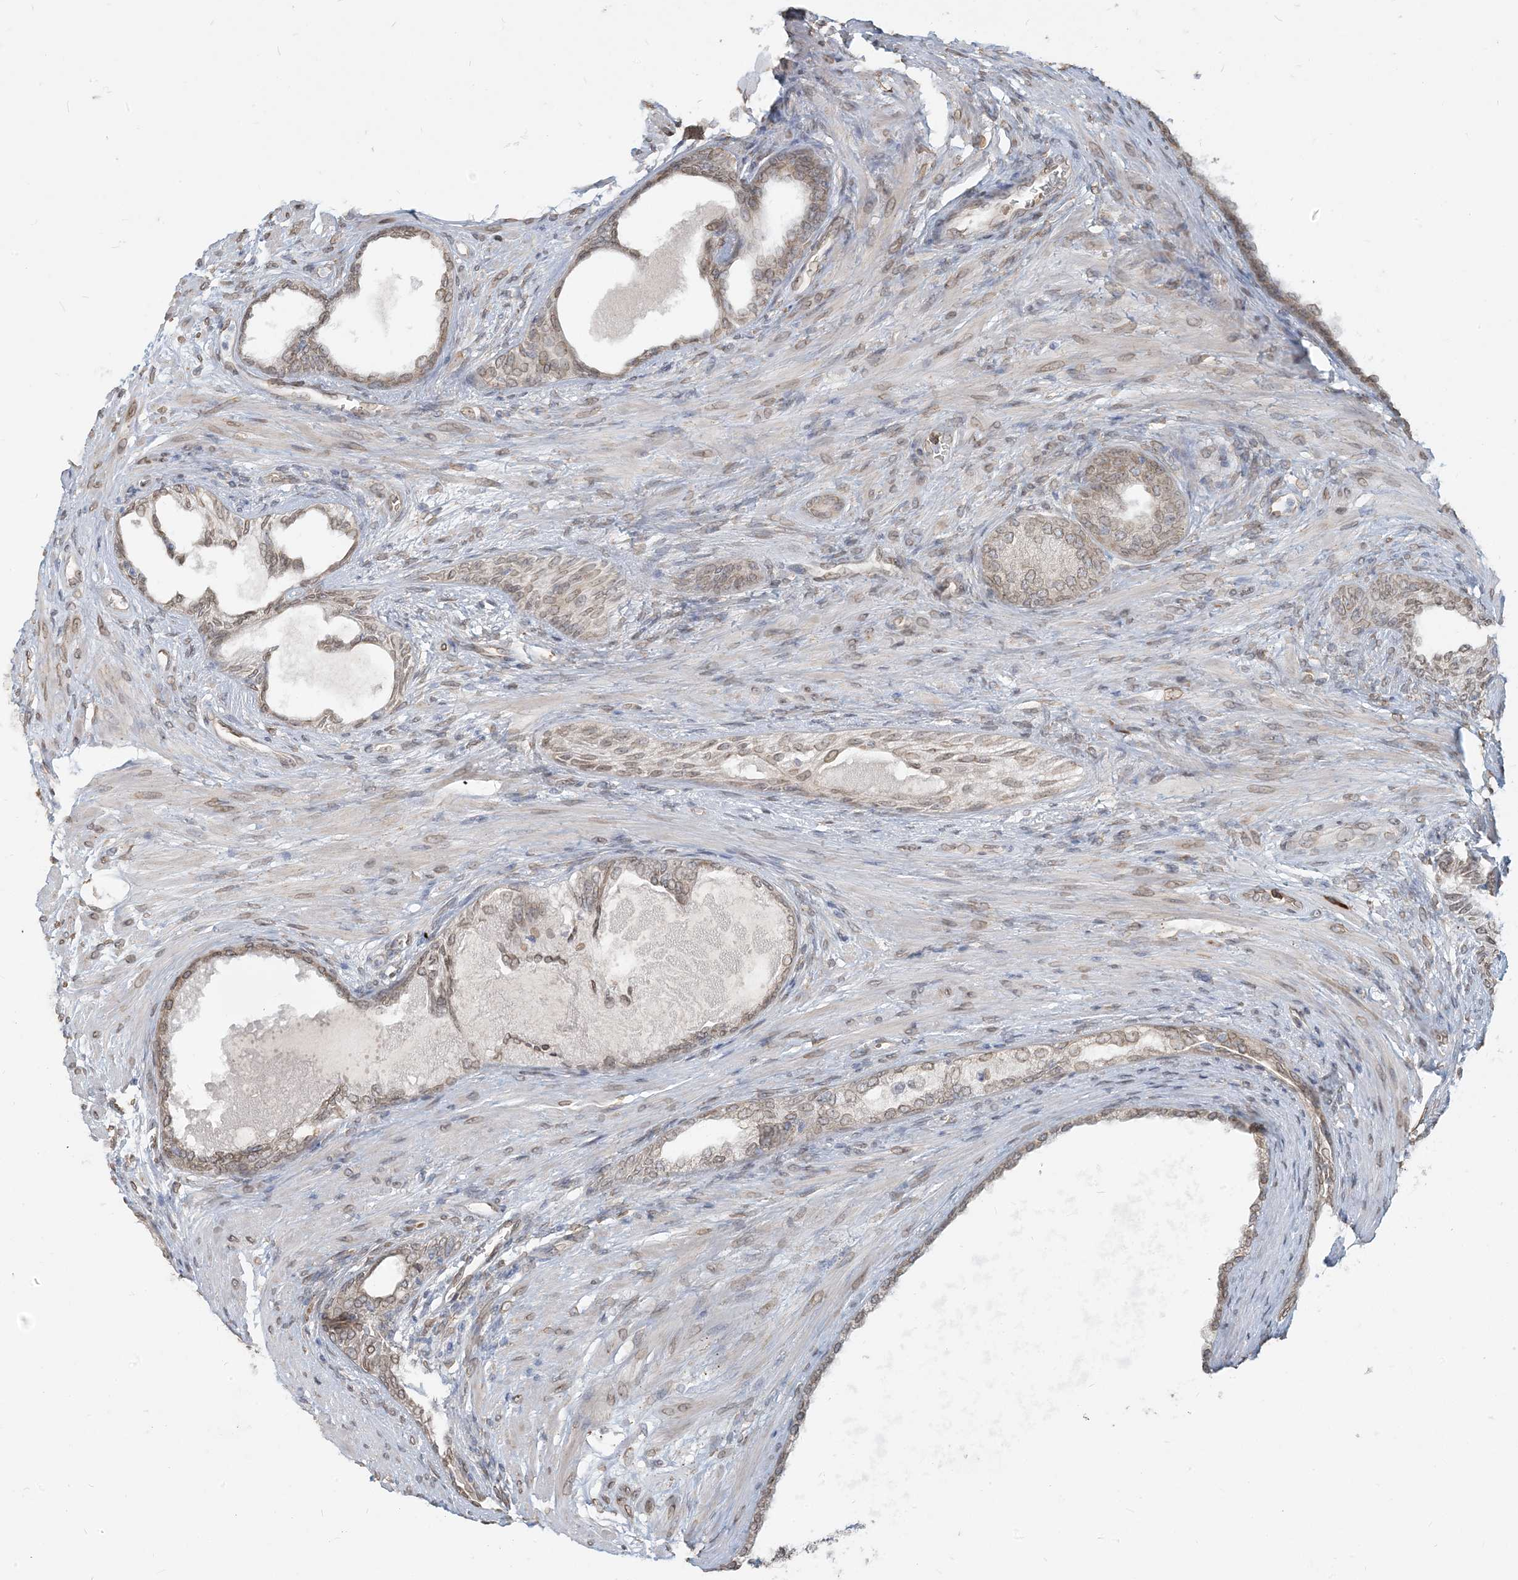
{"staining": {"intensity": "weak", "quantity": ">75%", "location": "cytoplasmic/membranous,nuclear"}, "tissue": "prostate cancer", "cell_type": "Tumor cells", "image_type": "cancer", "snomed": [{"axis": "morphology", "description": "Normal tissue, NOS"}, {"axis": "morphology", "description": "Adenocarcinoma, Low grade"}, {"axis": "topography", "description": "Prostate"}, {"axis": "topography", "description": "Peripheral nerve tissue"}], "caption": "Human prostate cancer (adenocarcinoma (low-grade)) stained for a protein (brown) reveals weak cytoplasmic/membranous and nuclear positive expression in approximately >75% of tumor cells.", "gene": "WWP1", "patient": {"sex": "male", "age": 71}}